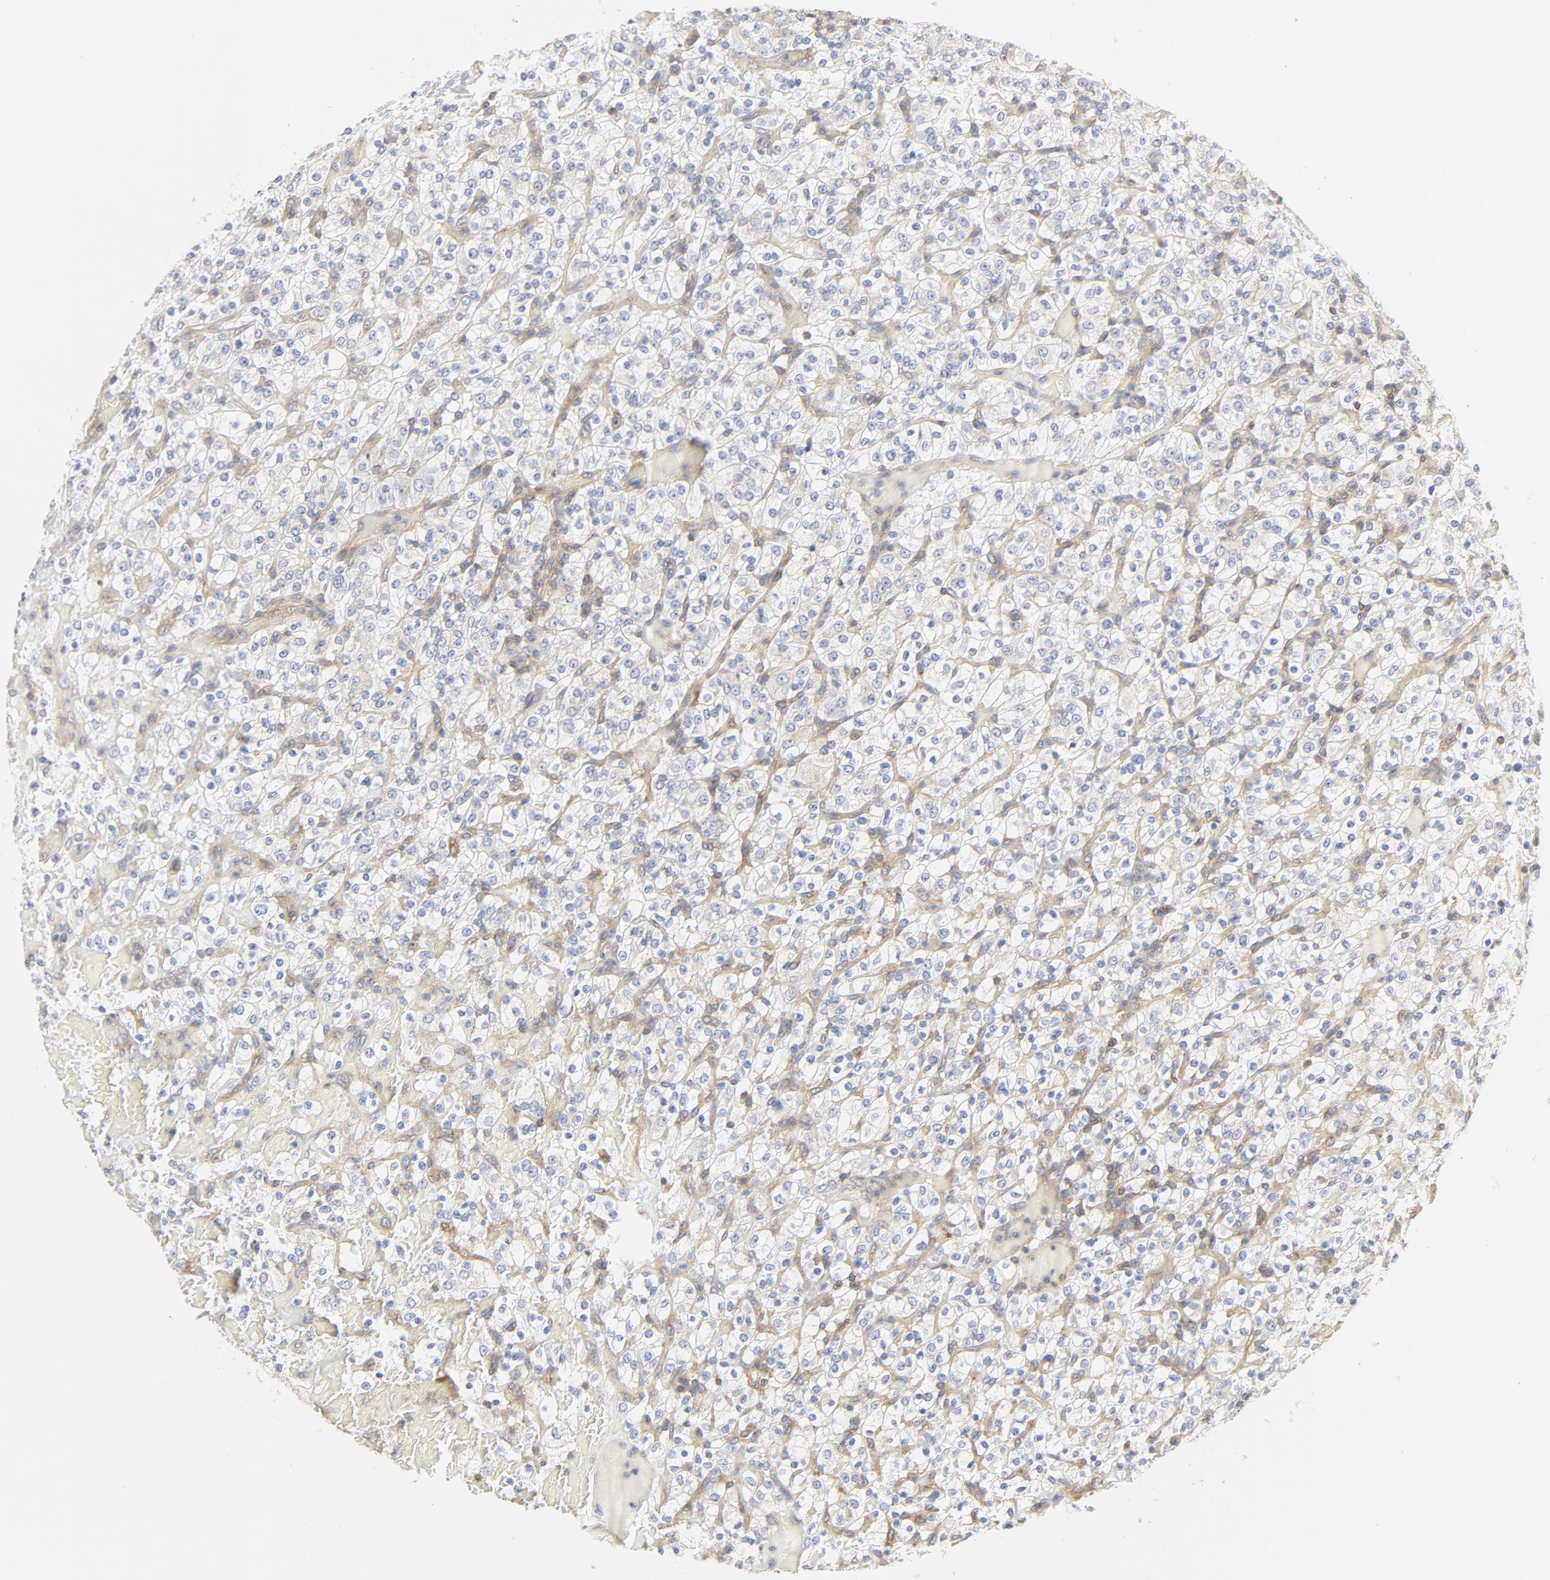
{"staining": {"intensity": "negative", "quantity": "none", "location": "none"}, "tissue": "renal cancer", "cell_type": "Tumor cells", "image_type": "cancer", "snomed": [{"axis": "morphology", "description": "Normal tissue, NOS"}, {"axis": "morphology", "description": "Adenocarcinoma, NOS"}, {"axis": "topography", "description": "Kidney"}], "caption": "This image is of adenocarcinoma (renal) stained with immunohistochemistry to label a protein in brown with the nuclei are counter-stained blue. There is no positivity in tumor cells.", "gene": "RABEP1", "patient": {"sex": "female", "age": 72}}